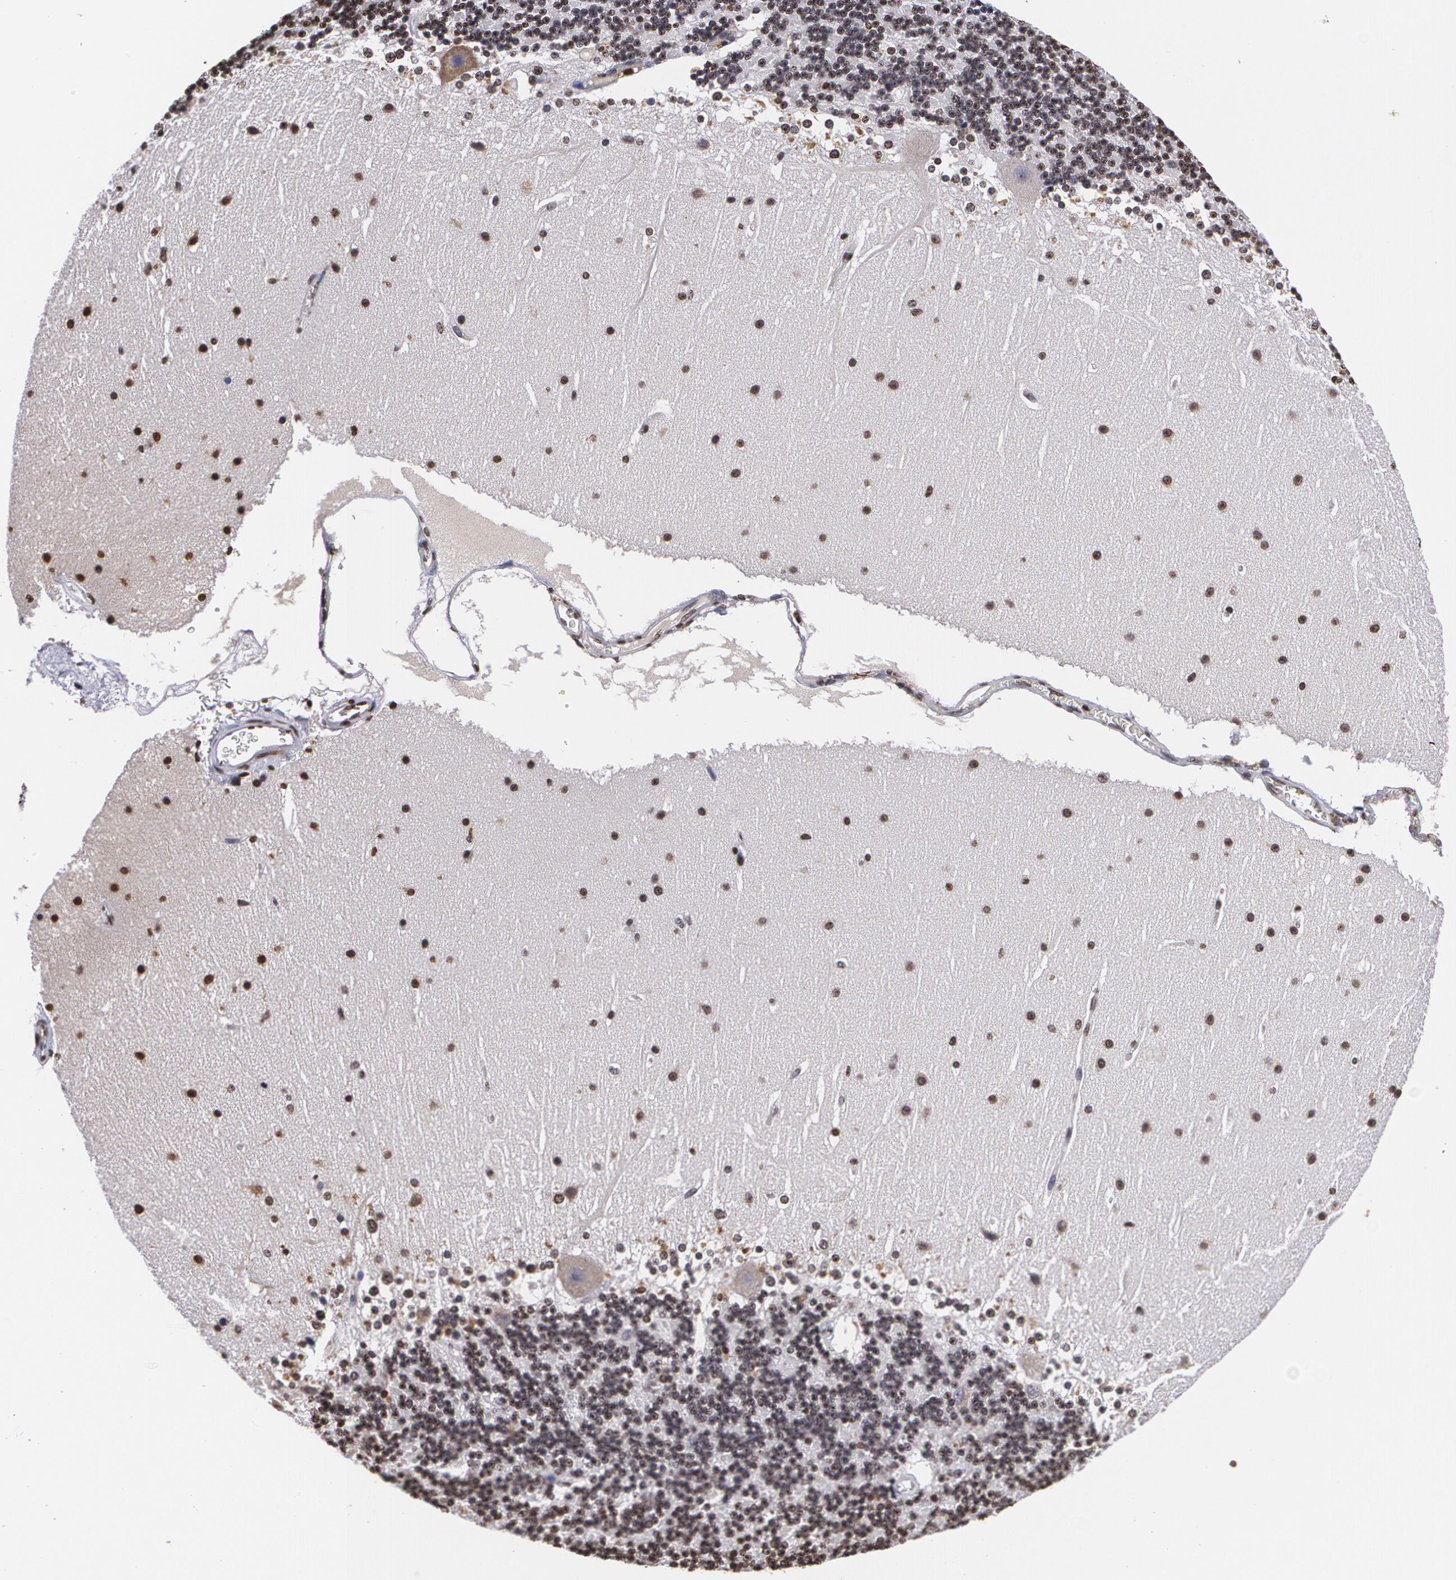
{"staining": {"intensity": "moderate", "quantity": "25%-75%", "location": "nuclear"}, "tissue": "cerebellum", "cell_type": "Cells in granular layer", "image_type": "normal", "snomed": [{"axis": "morphology", "description": "Normal tissue, NOS"}, {"axis": "topography", "description": "Cerebellum"}], "caption": "Cerebellum stained with DAB (3,3'-diaminobenzidine) IHC shows medium levels of moderate nuclear expression in approximately 25%-75% of cells in granular layer.", "gene": "MVP", "patient": {"sex": "female", "age": 19}}